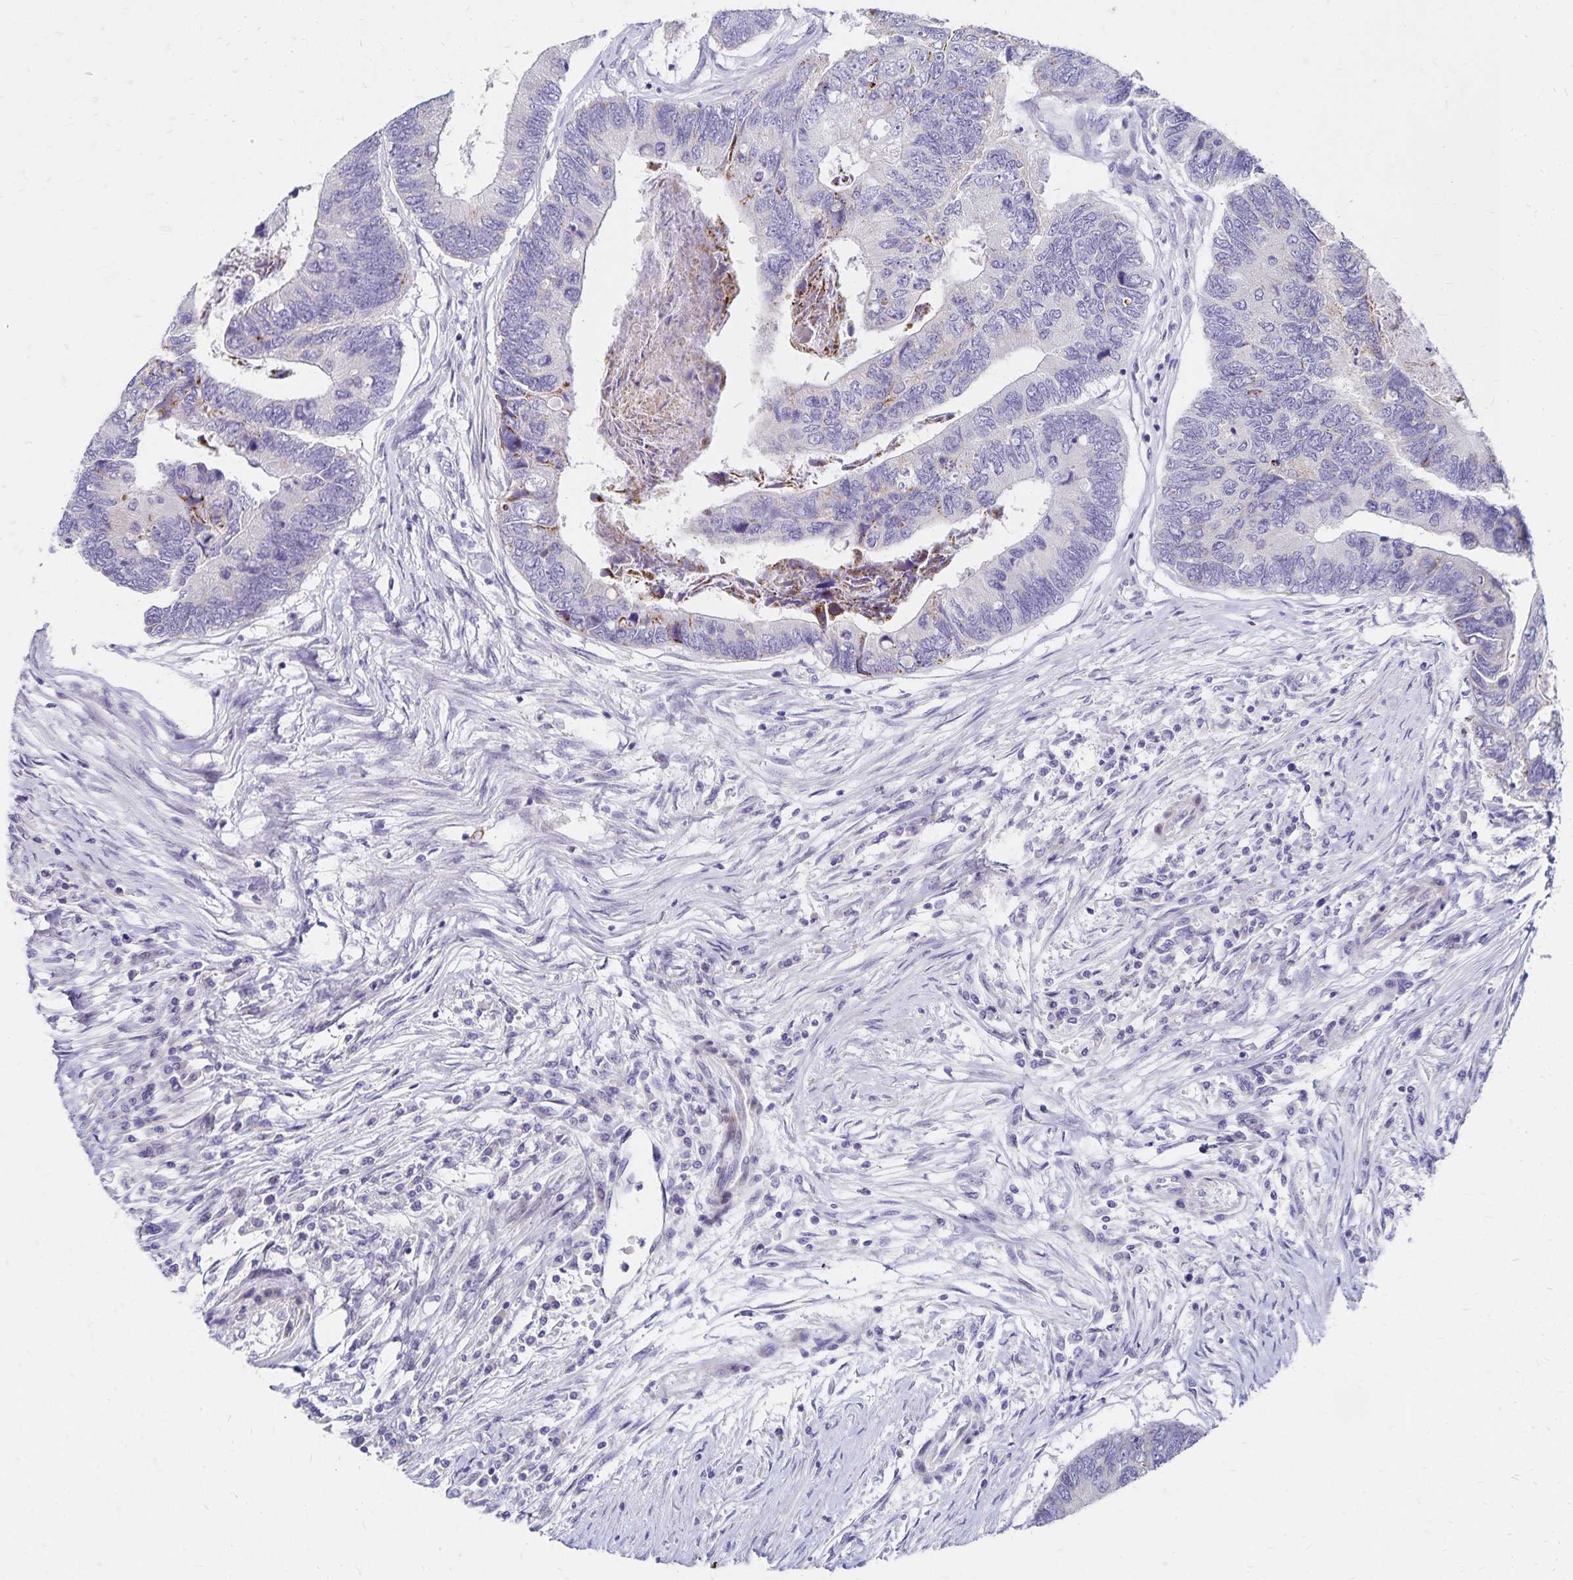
{"staining": {"intensity": "negative", "quantity": "none", "location": "none"}, "tissue": "colorectal cancer", "cell_type": "Tumor cells", "image_type": "cancer", "snomed": [{"axis": "morphology", "description": "Adenocarcinoma, NOS"}, {"axis": "topography", "description": "Colon"}], "caption": "Tumor cells show no significant positivity in adenocarcinoma (colorectal).", "gene": "NECAP1", "patient": {"sex": "female", "age": 67}}